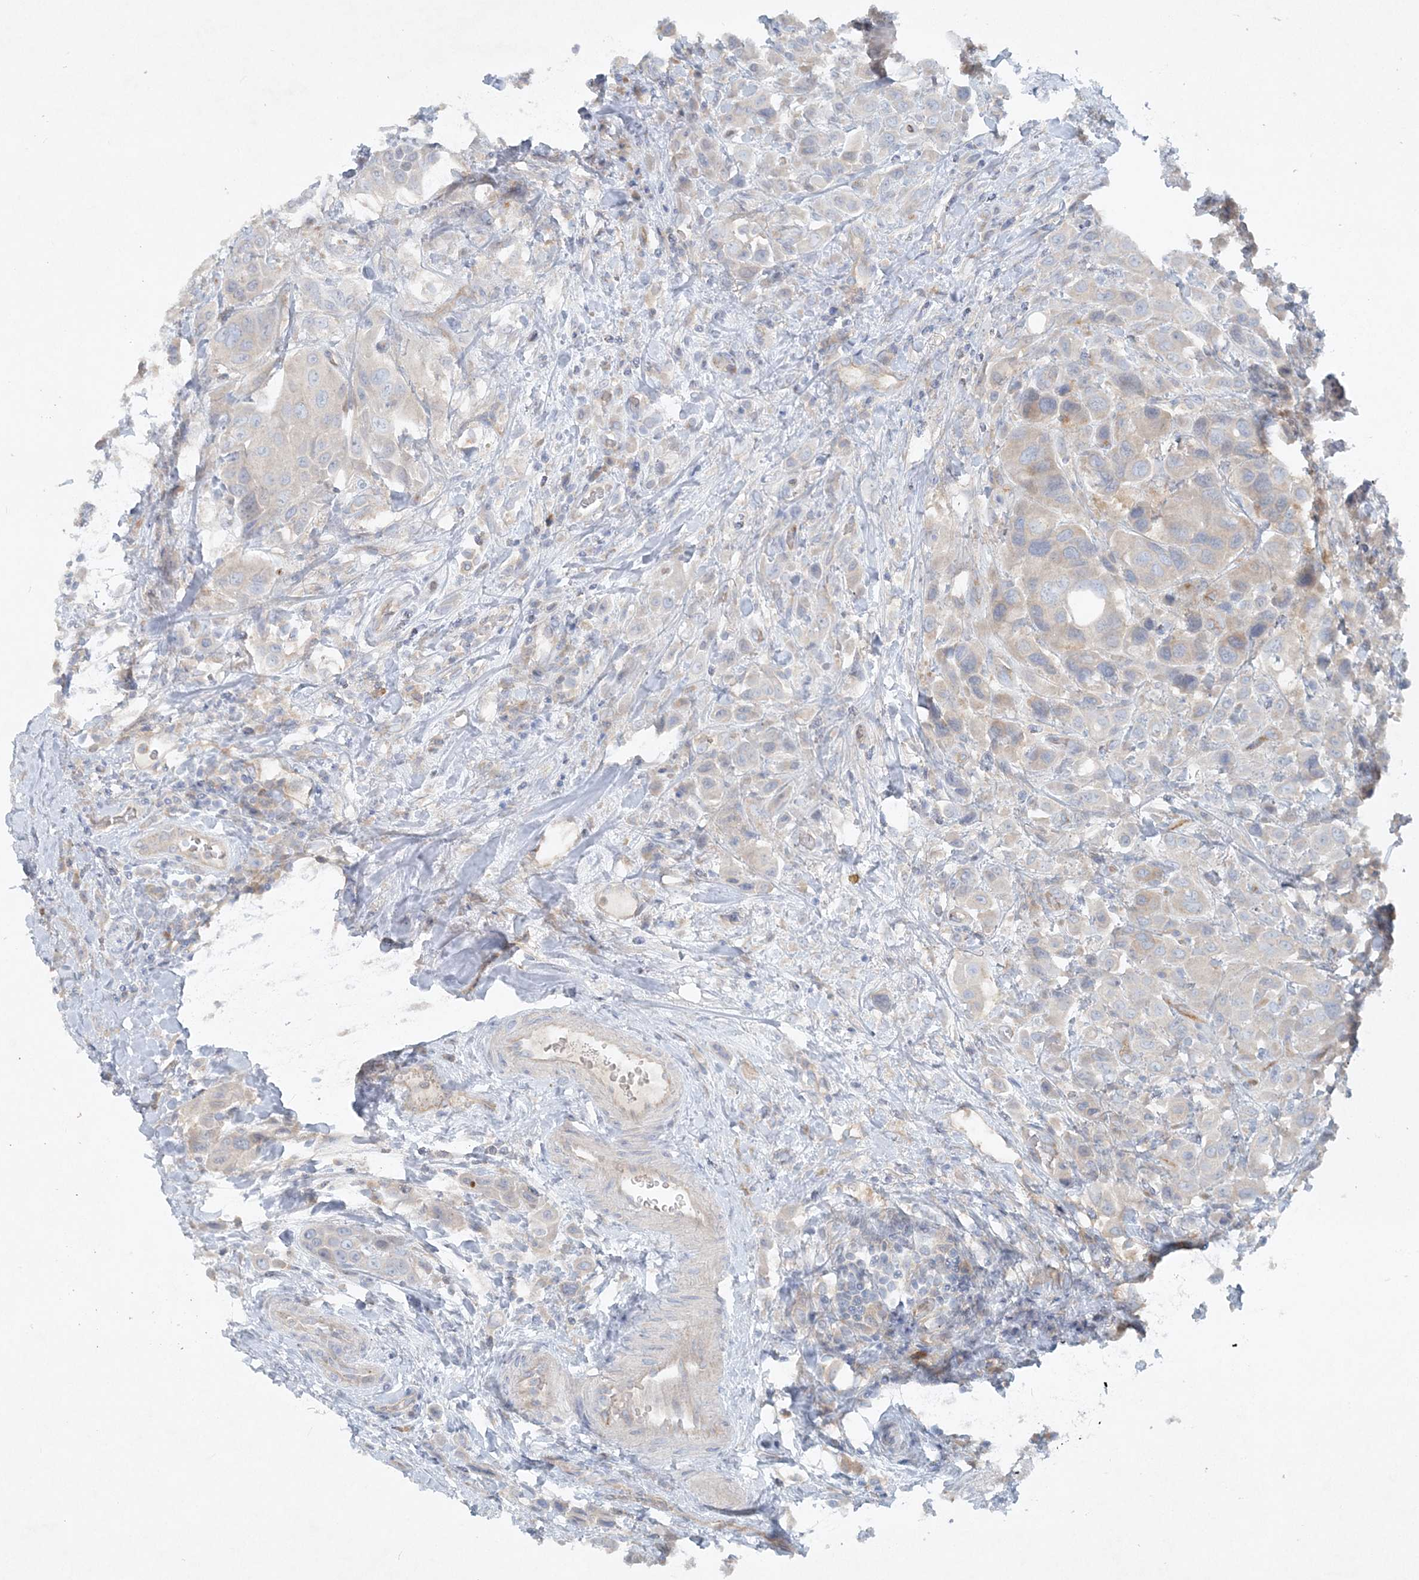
{"staining": {"intensity": "weak", "quantity": "<25%", "location": "cytoplasmic/membranous"}, "tissue": "urothelial cancer", "cell_type": "Tumor cells", "image_type": "cancer", "snomed": [{"axis": "morphology", "description": "Urothelial carcinoma, High grade"}, {"axis": "topography", "description": "Urinary bladder"}], "caption": "The IHC micrograph has no significant staining in tumor cells of urothelial cancer tissue.", "gene": "ATP11A", "patient": {"sex": "male", "age": 50}}